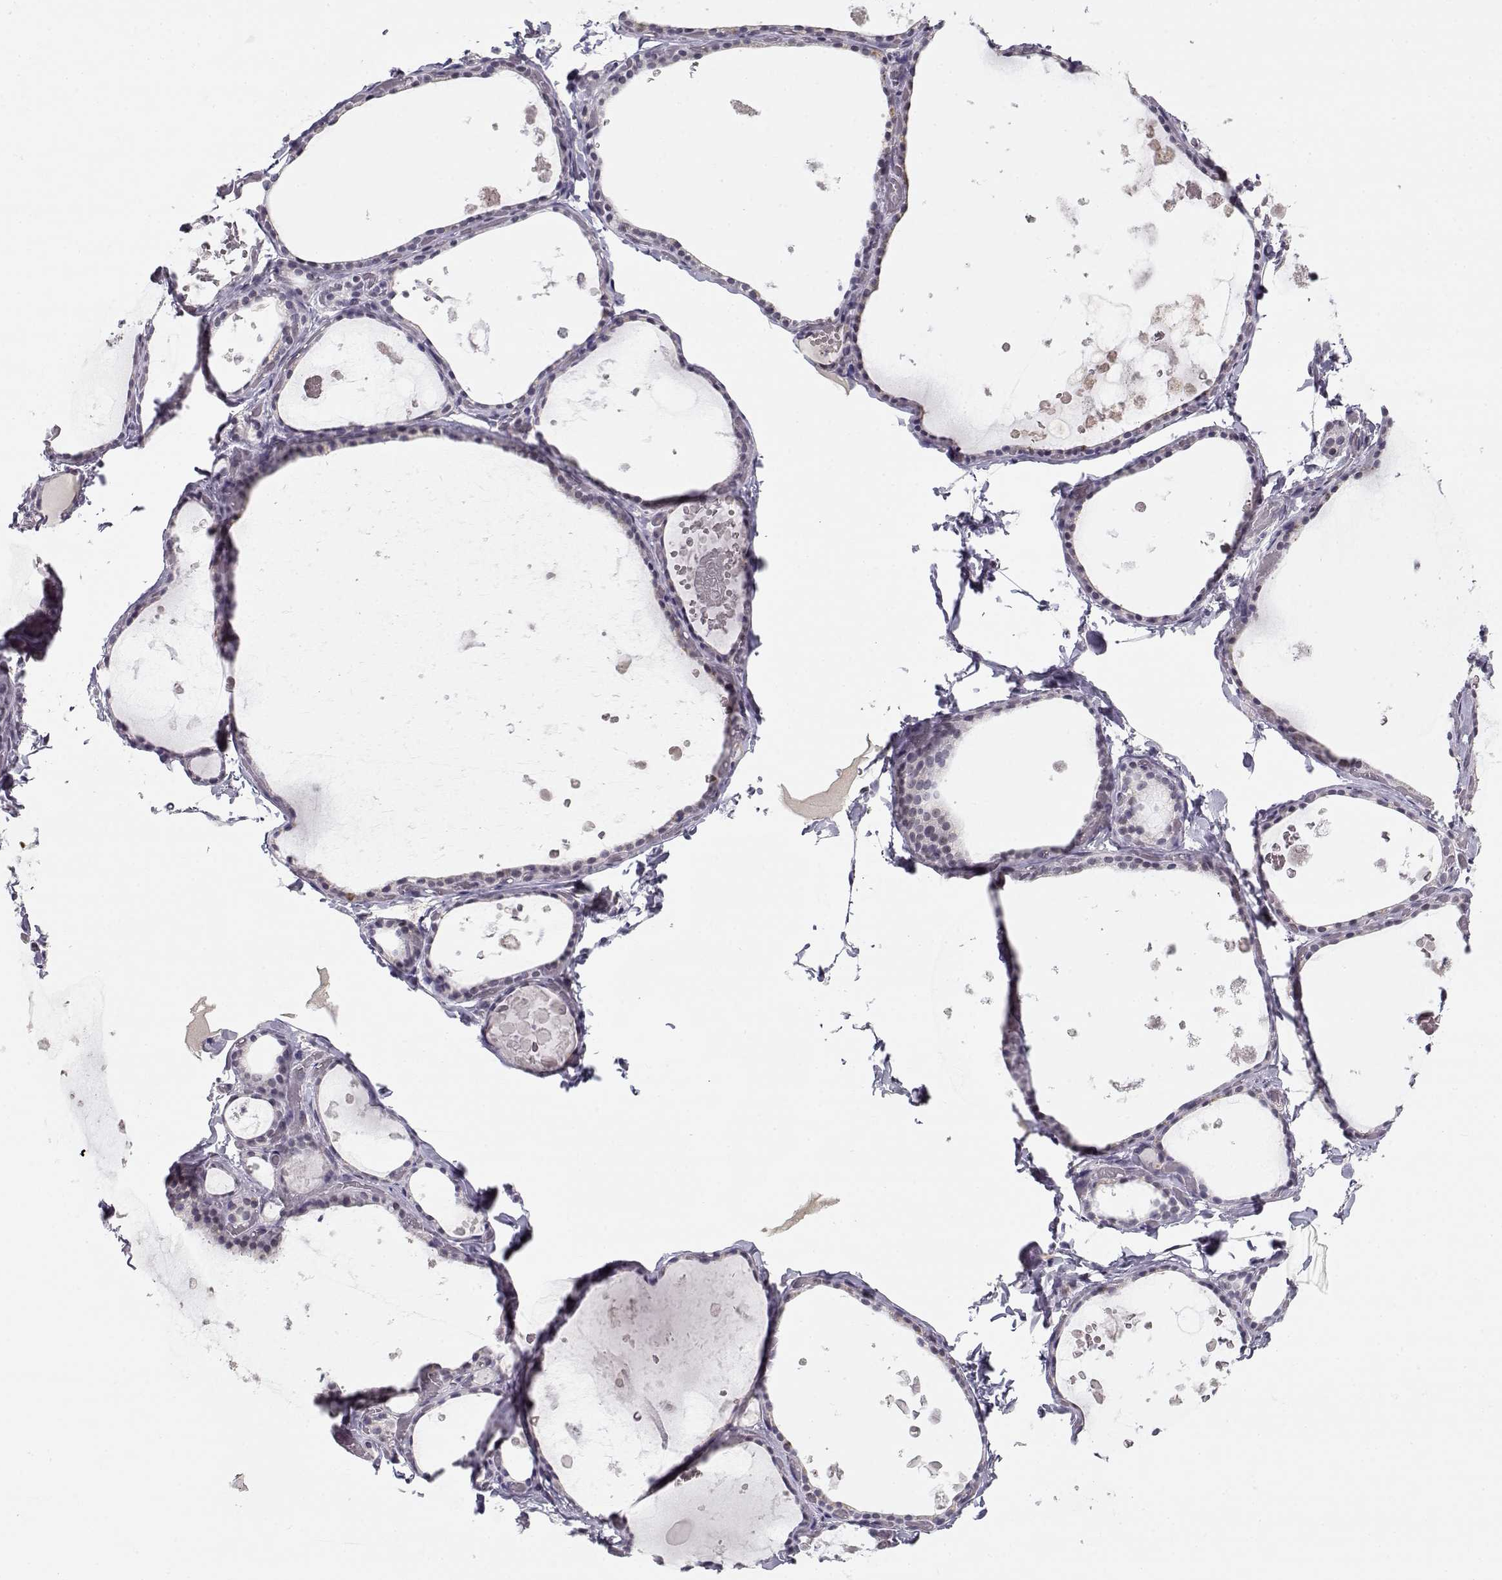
{"staining": {"intensity": "negative", "quantity": "none", "location": "none"}, "tissue": "thyroid gland", "cell_type": "Glandular cells", "image_type": "normal", "snomed": [{"axis": "morphology", "description": "Normal tissue, NOS"}, {"axis": "topography", "description": "Thyroid gland"}], "caption": "IHC of benign human thyroid gland exhibits no staining in glandular cells. The staining is performed using DAB (3,3'-diaminobenzidine) brown chromogen with nuclei counter-stained in using hematoxylin.", "gene": "C16orf86", "patient": {"sex": "female", "age": 56}}